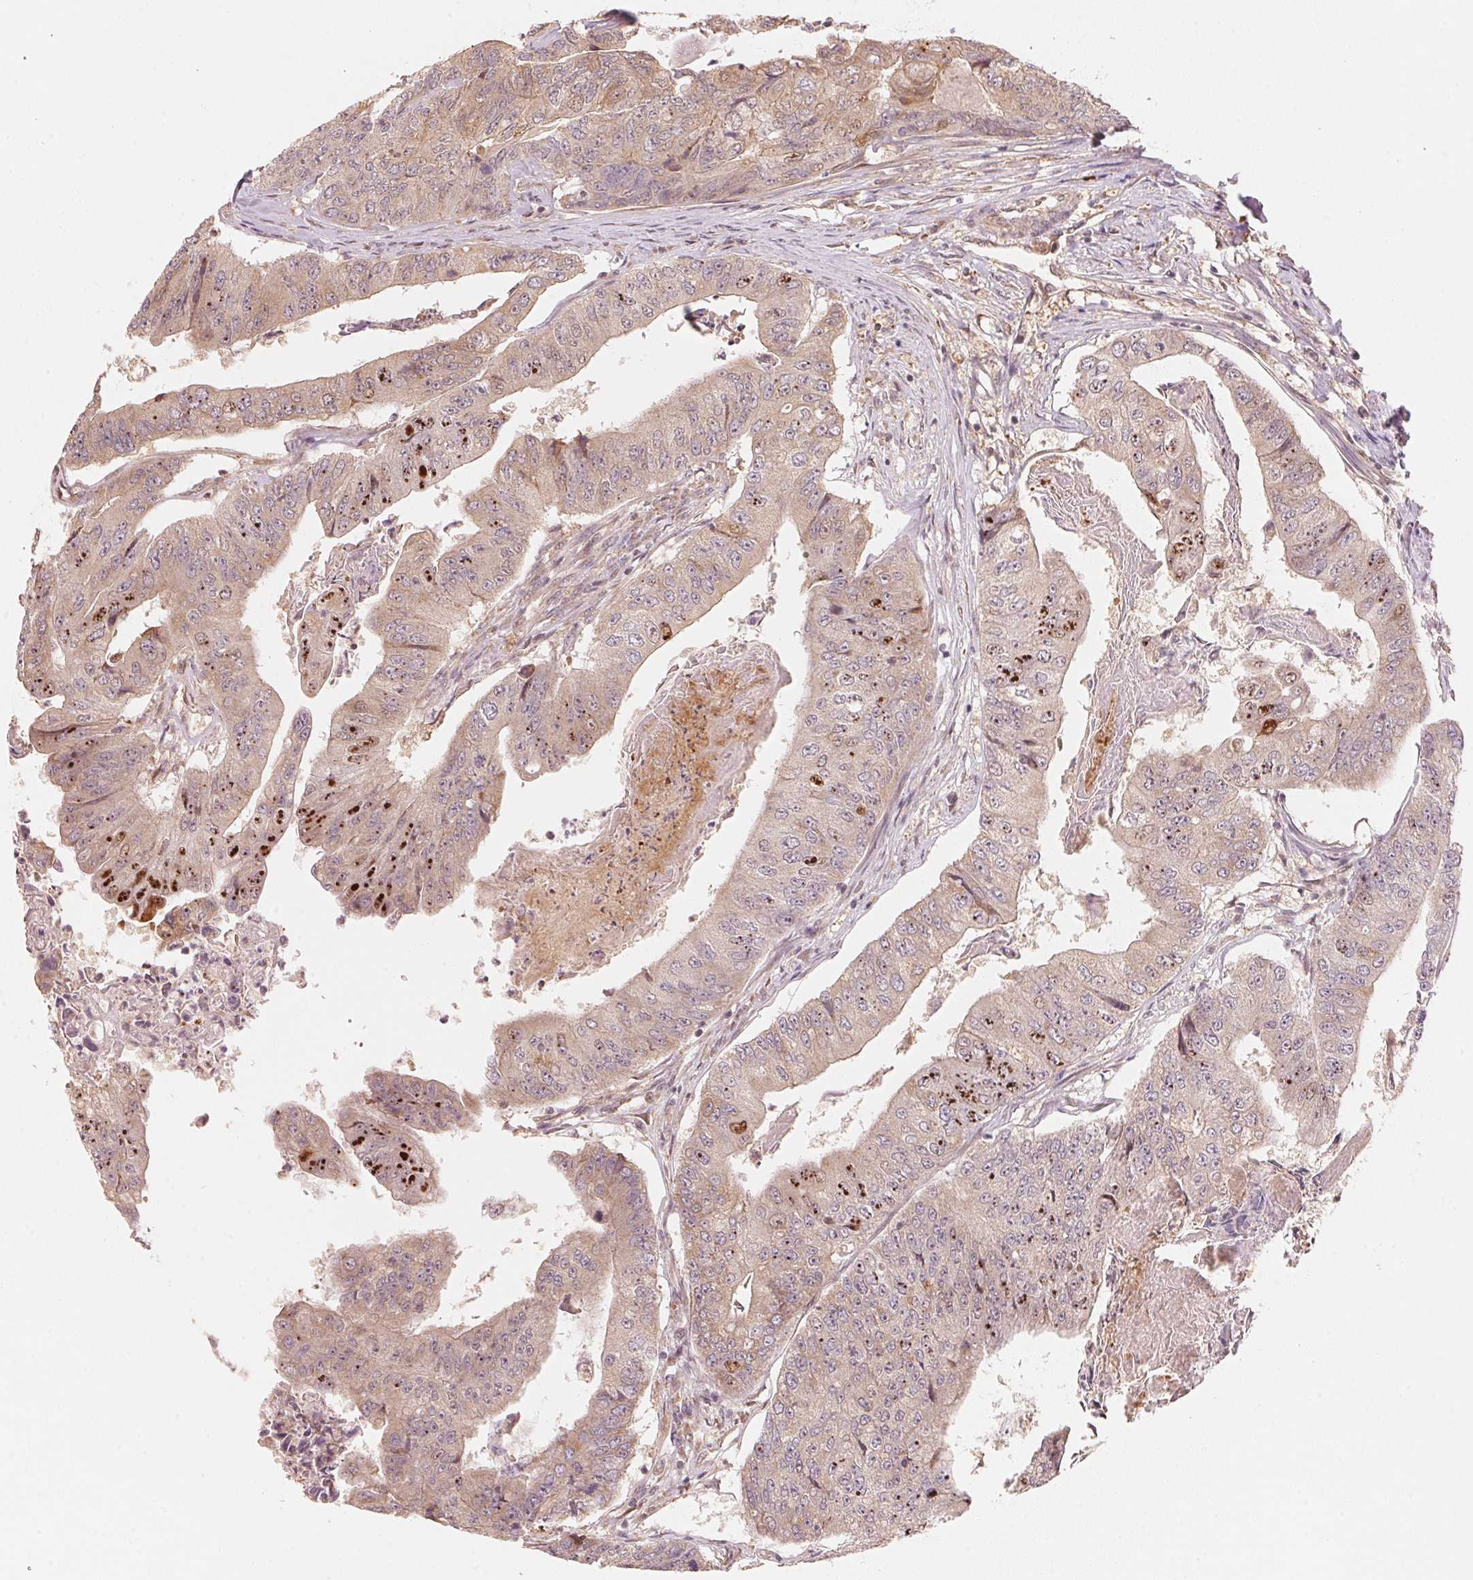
{"staining": {"intensity": "strong", "quantity": "<25%", "location": "nuclear"}, "tissue": "colorectal cancer", "cell_type": "Tumor cells", "image_type": "cancer", "snomed": [{"axis": "morphology", "description": "Adenocarcinoma, NOS"}, {"axis": "topography", "description": "Colon"}], "caption": "Strong nuclear protein staining is appreciated in approximately <25% of tumor cells in colorectal cancer (adenocarcinoma).", "gene": "PRKN", "patient": {"sex": "female", "age": 67}}